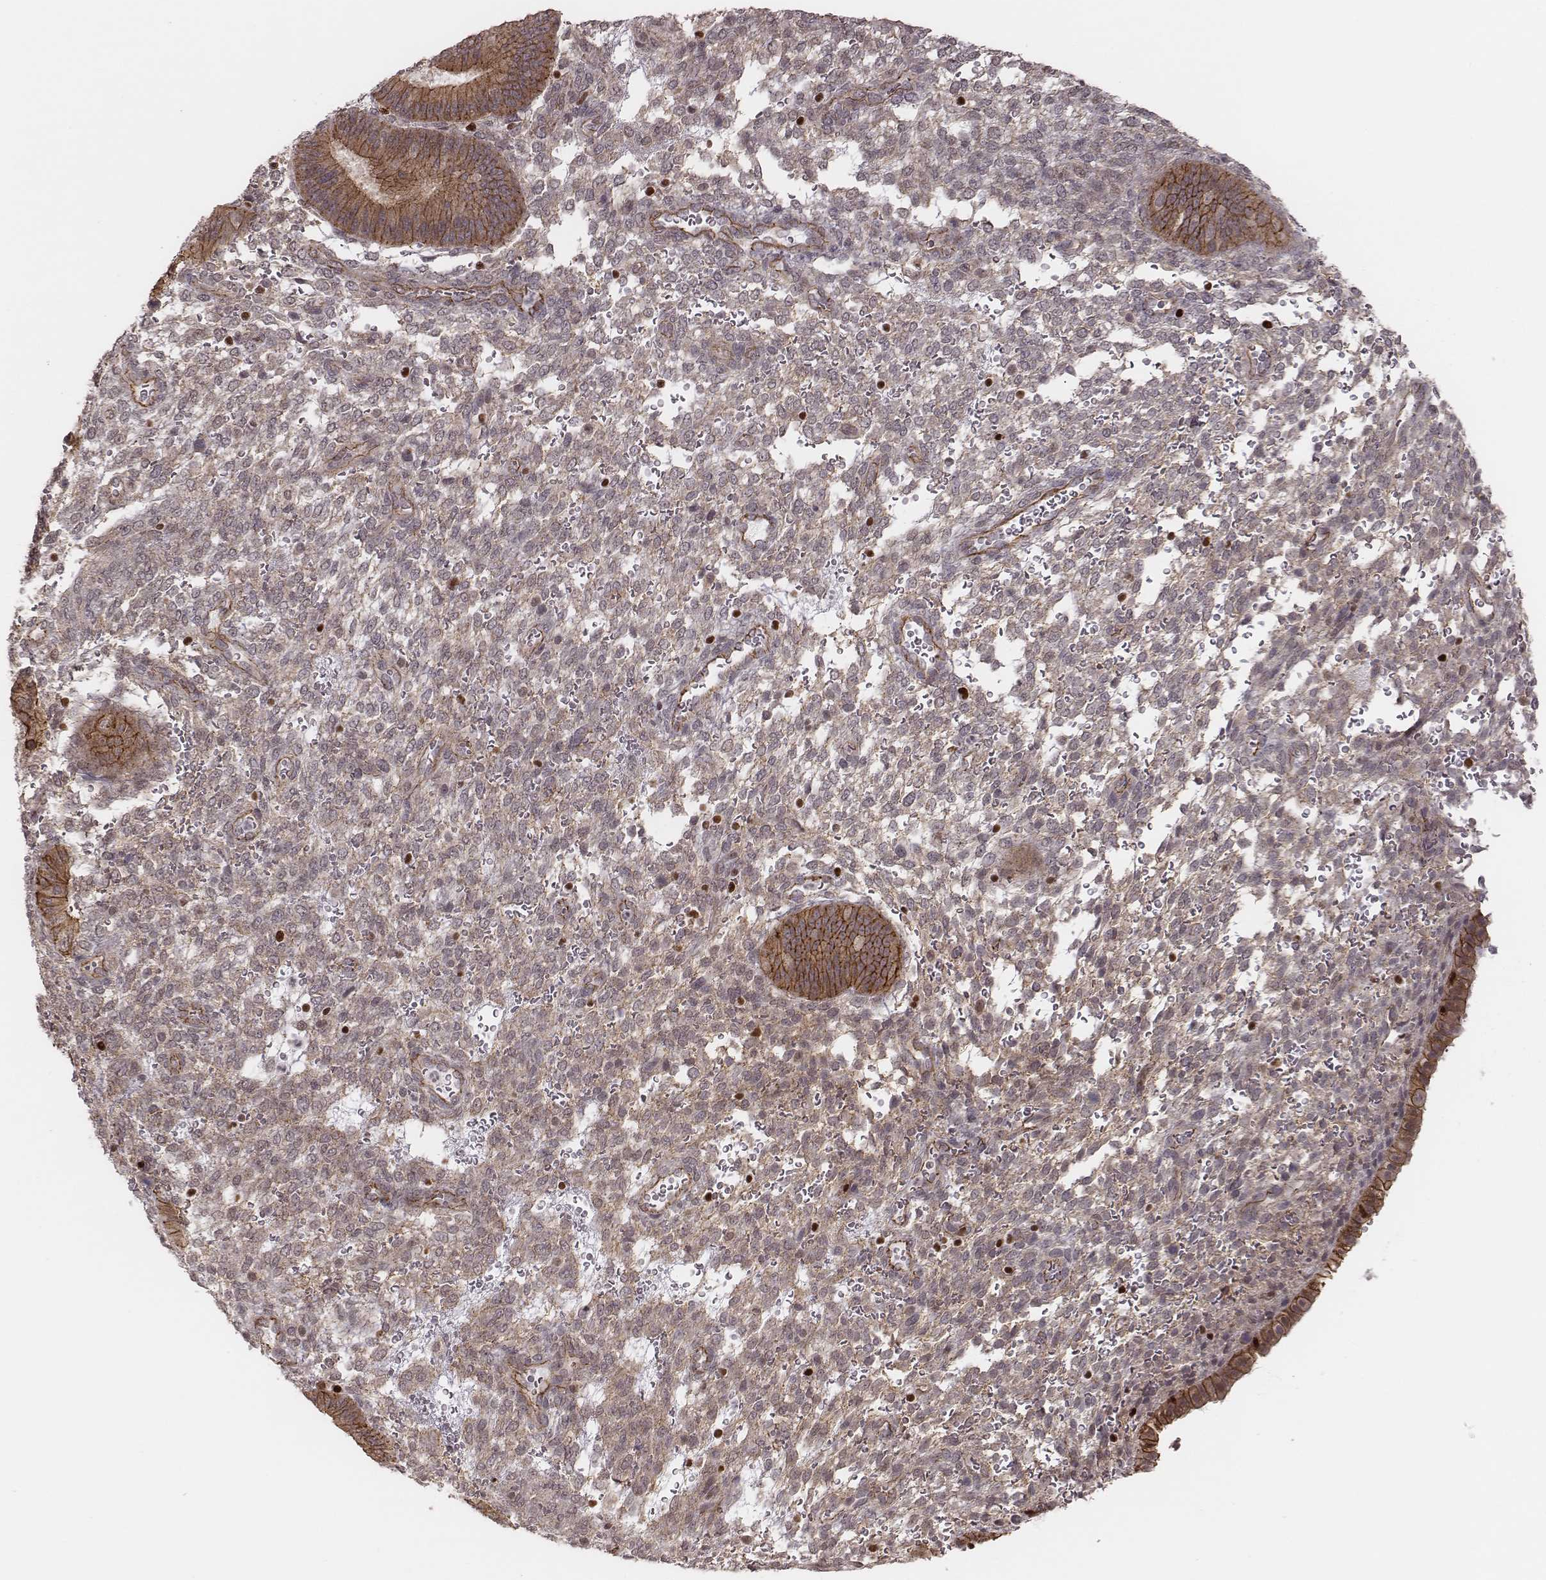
{"staining": {"intensity": "weak", "quantity": "25%-75%", "location": "cytoplasmic/membranous"}, "tissue": "endometrium", "cell_type": "Cells in endometrial stroma", "image_type": "normal", "snomed": [{"axis": "morphology", "description": "Normal tissue, NOS"}, {"axis": "topography", "description": "Endometrium"}], "caption": "This photomicrograph shows normal endometrium stained with IHC to label a protein in brown. The cytoplasmic/membranous of cells in endometrial stroma show weak positivity for the protein. Nuclei are counter-stained blue.", "gene": "WDR59", "patient": {"sex": "female", "age": 39}}